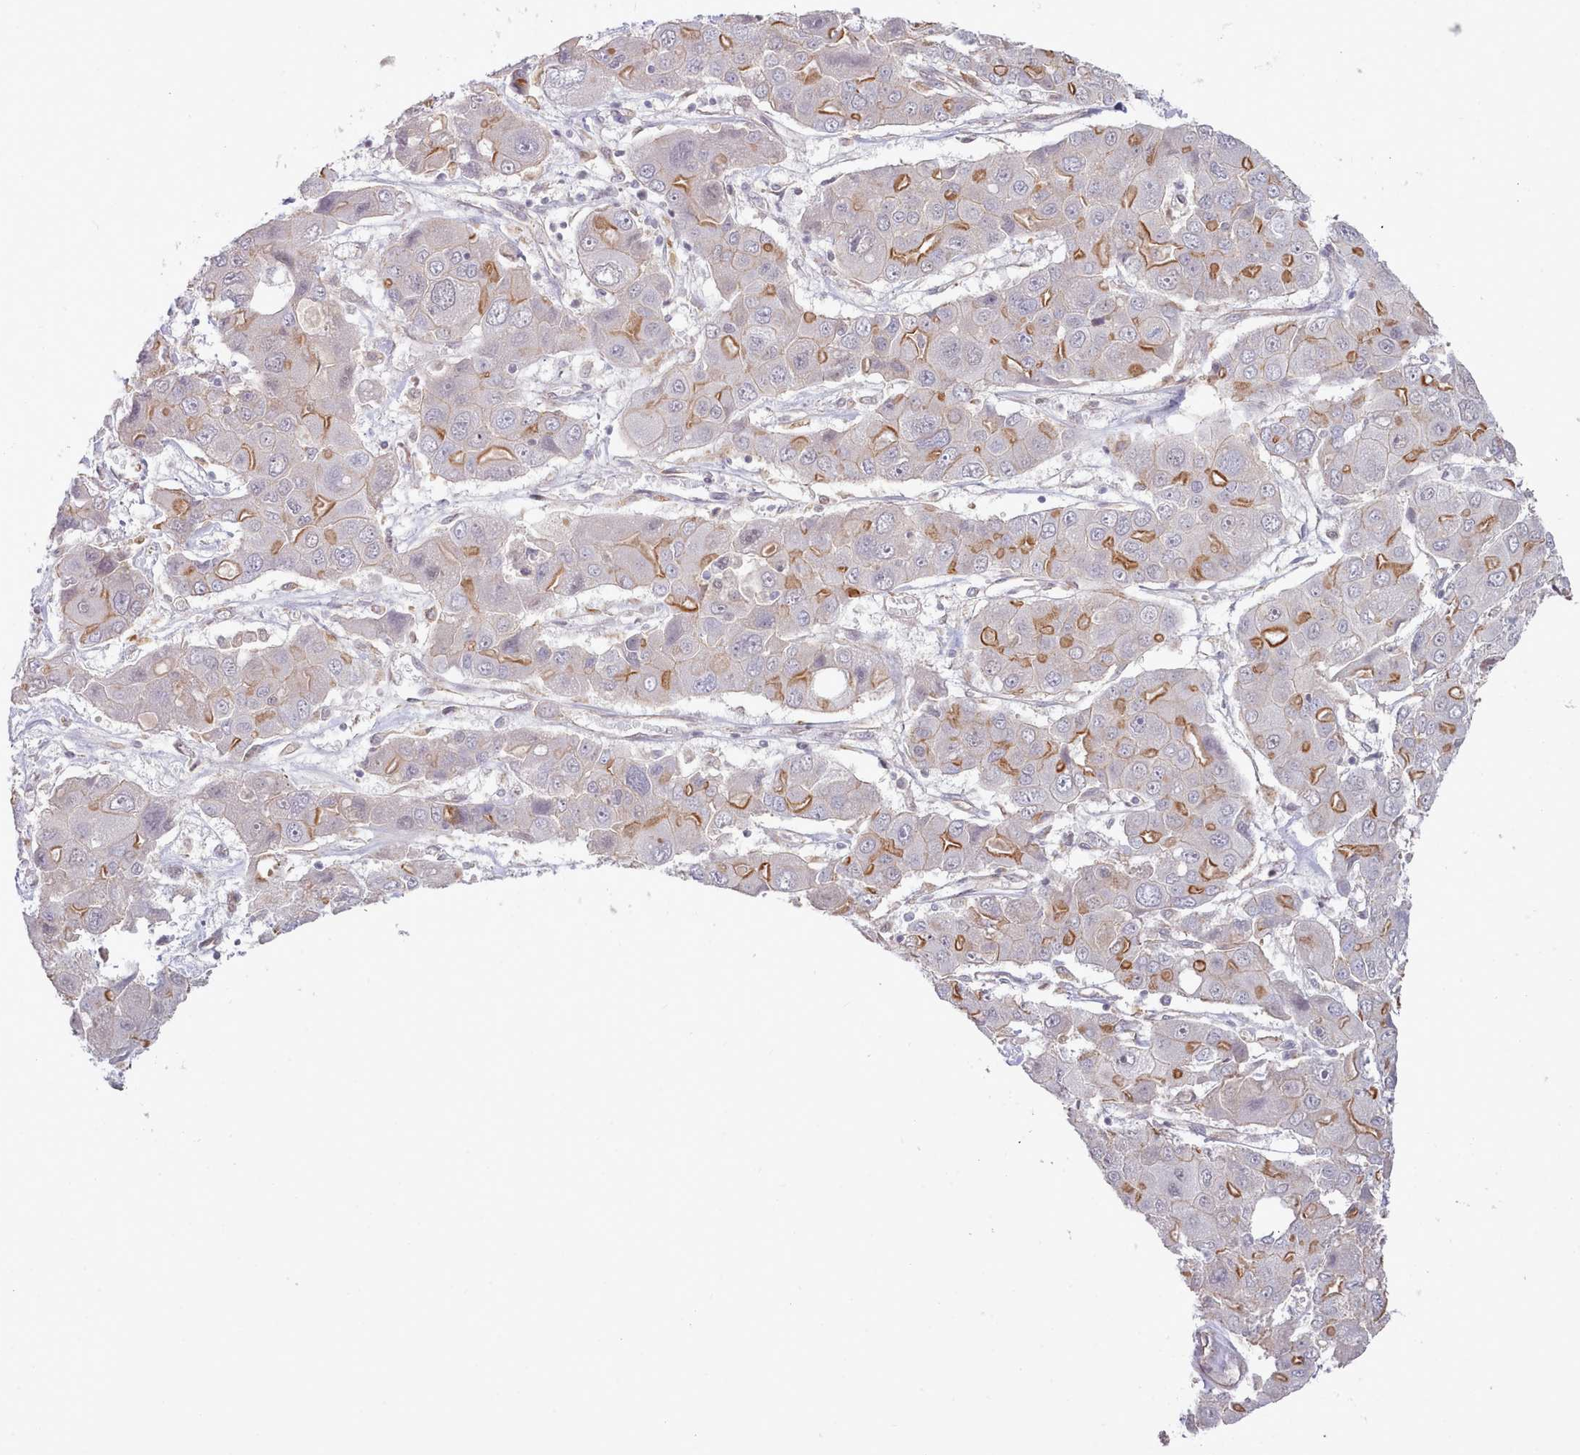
{"staining": {"intensity": "moderate", "quantity": "25%-75%", "location": "cytoplasmic/membranous"}, "tissue": "liver cancer", "cell_type": "Tumor cells", "image_type": "cancer", "snomed": [{"axis": "morphology", "description": "Cholangiocarcinoma"}, {"axis": "topography", "description": "Liver"}], "caption": "Protein analysis of liver cancer tissue reveals moderate cytoplasmic/membranous staining in approximately 25%-75% of tumor cells. (DAB IHC, brown staining for protein, blue staining for nuclei).", "gene": "ZC3H13", "patient": {"sex": "male", "age": 67}}